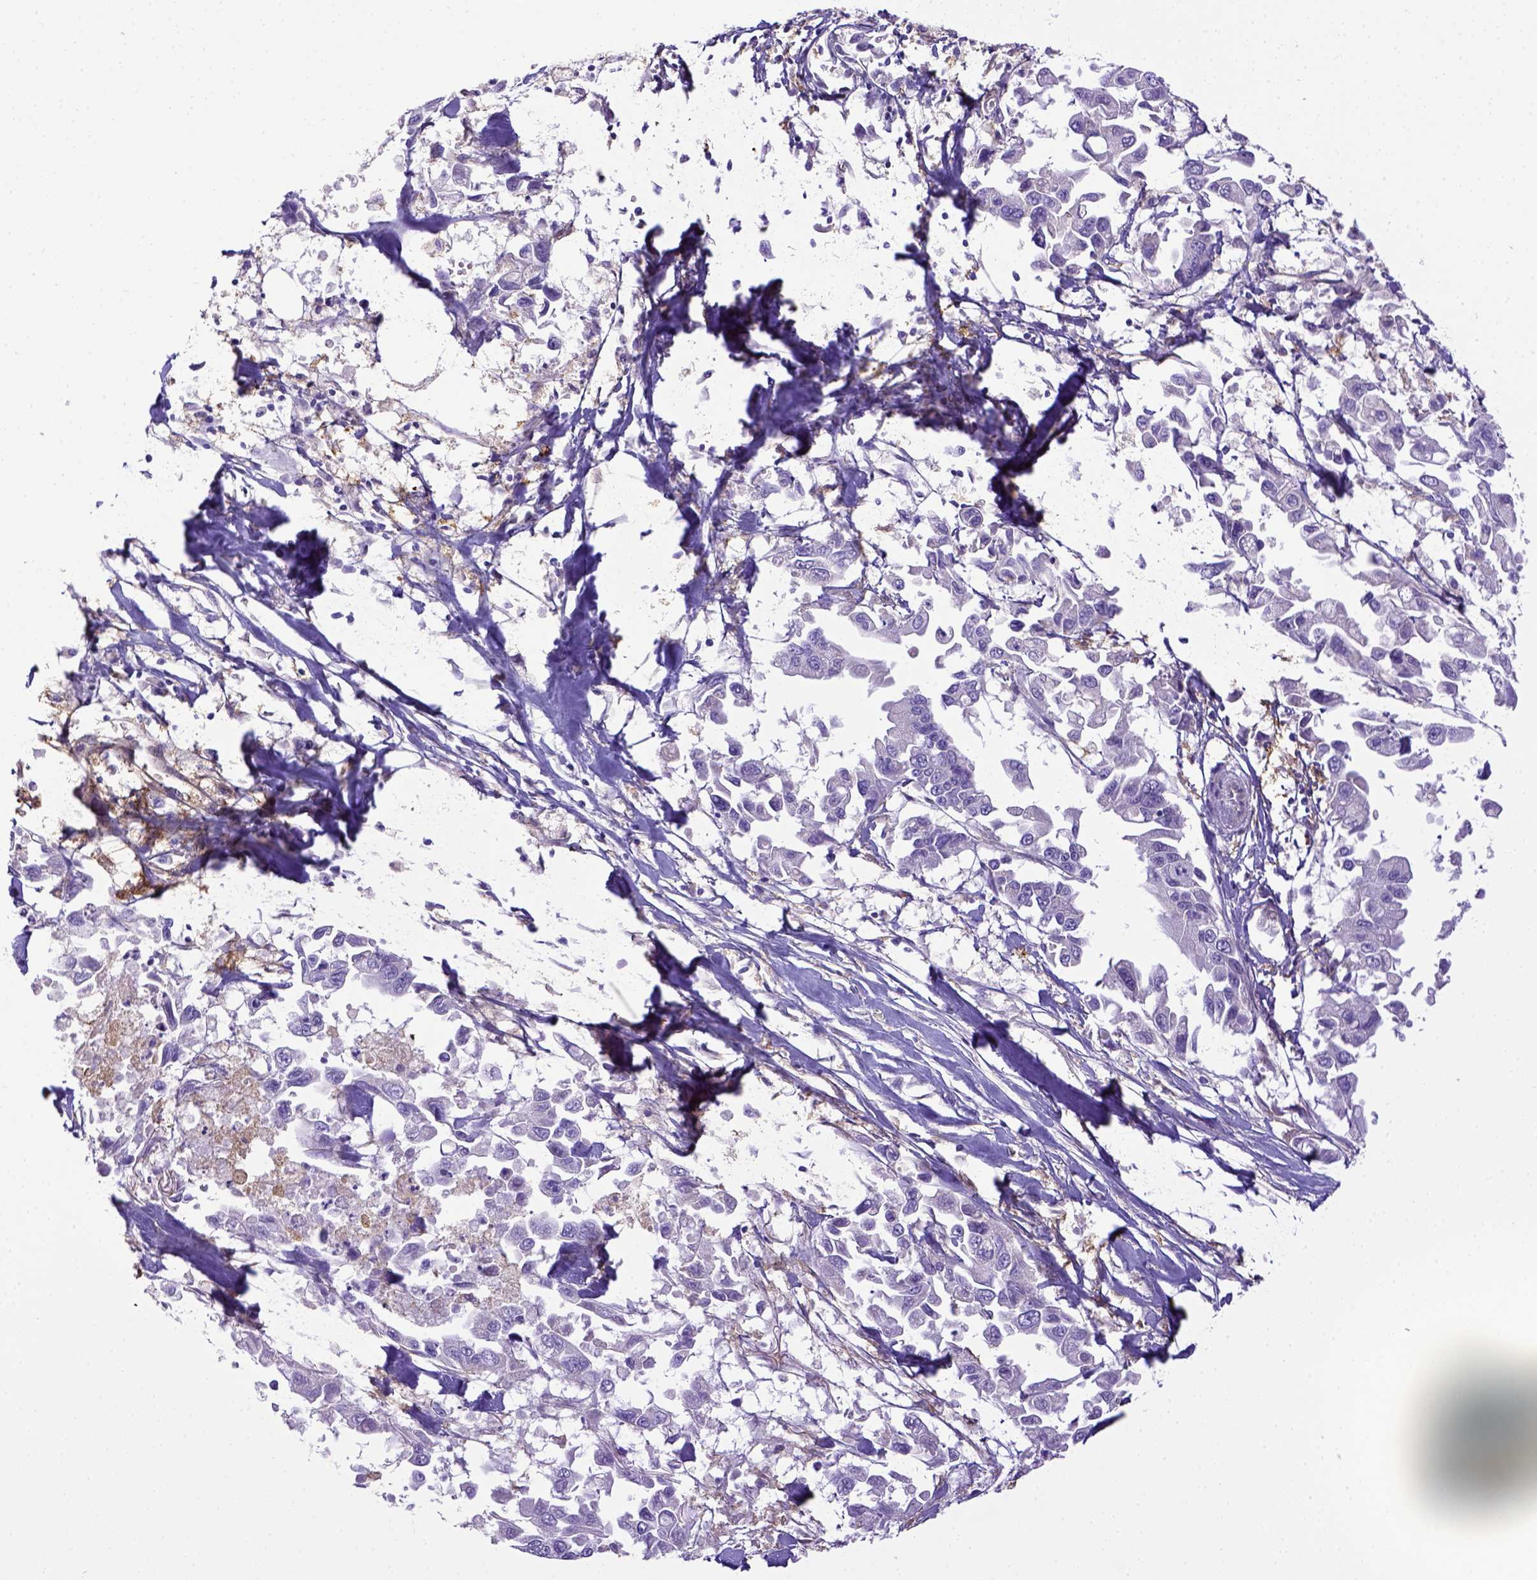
{"staining": {"intensity": "negative", "quantity": "none", "location": "none"}, "tissue": "pancreatic cancer", "cell_type": "Tumor cells", "image_type": "cancer", "snomed": [{"axis": "morphology", "description": "Adenocarcinoma, NOS"}, {"axis": "topography", "description": "Pancreas"}], "caption": "Tumor cells are negative for protein expression in human pancreatic adenocarcinoma.", "gene": "CD40", "patient": {"sex": "female", "age": 83}}